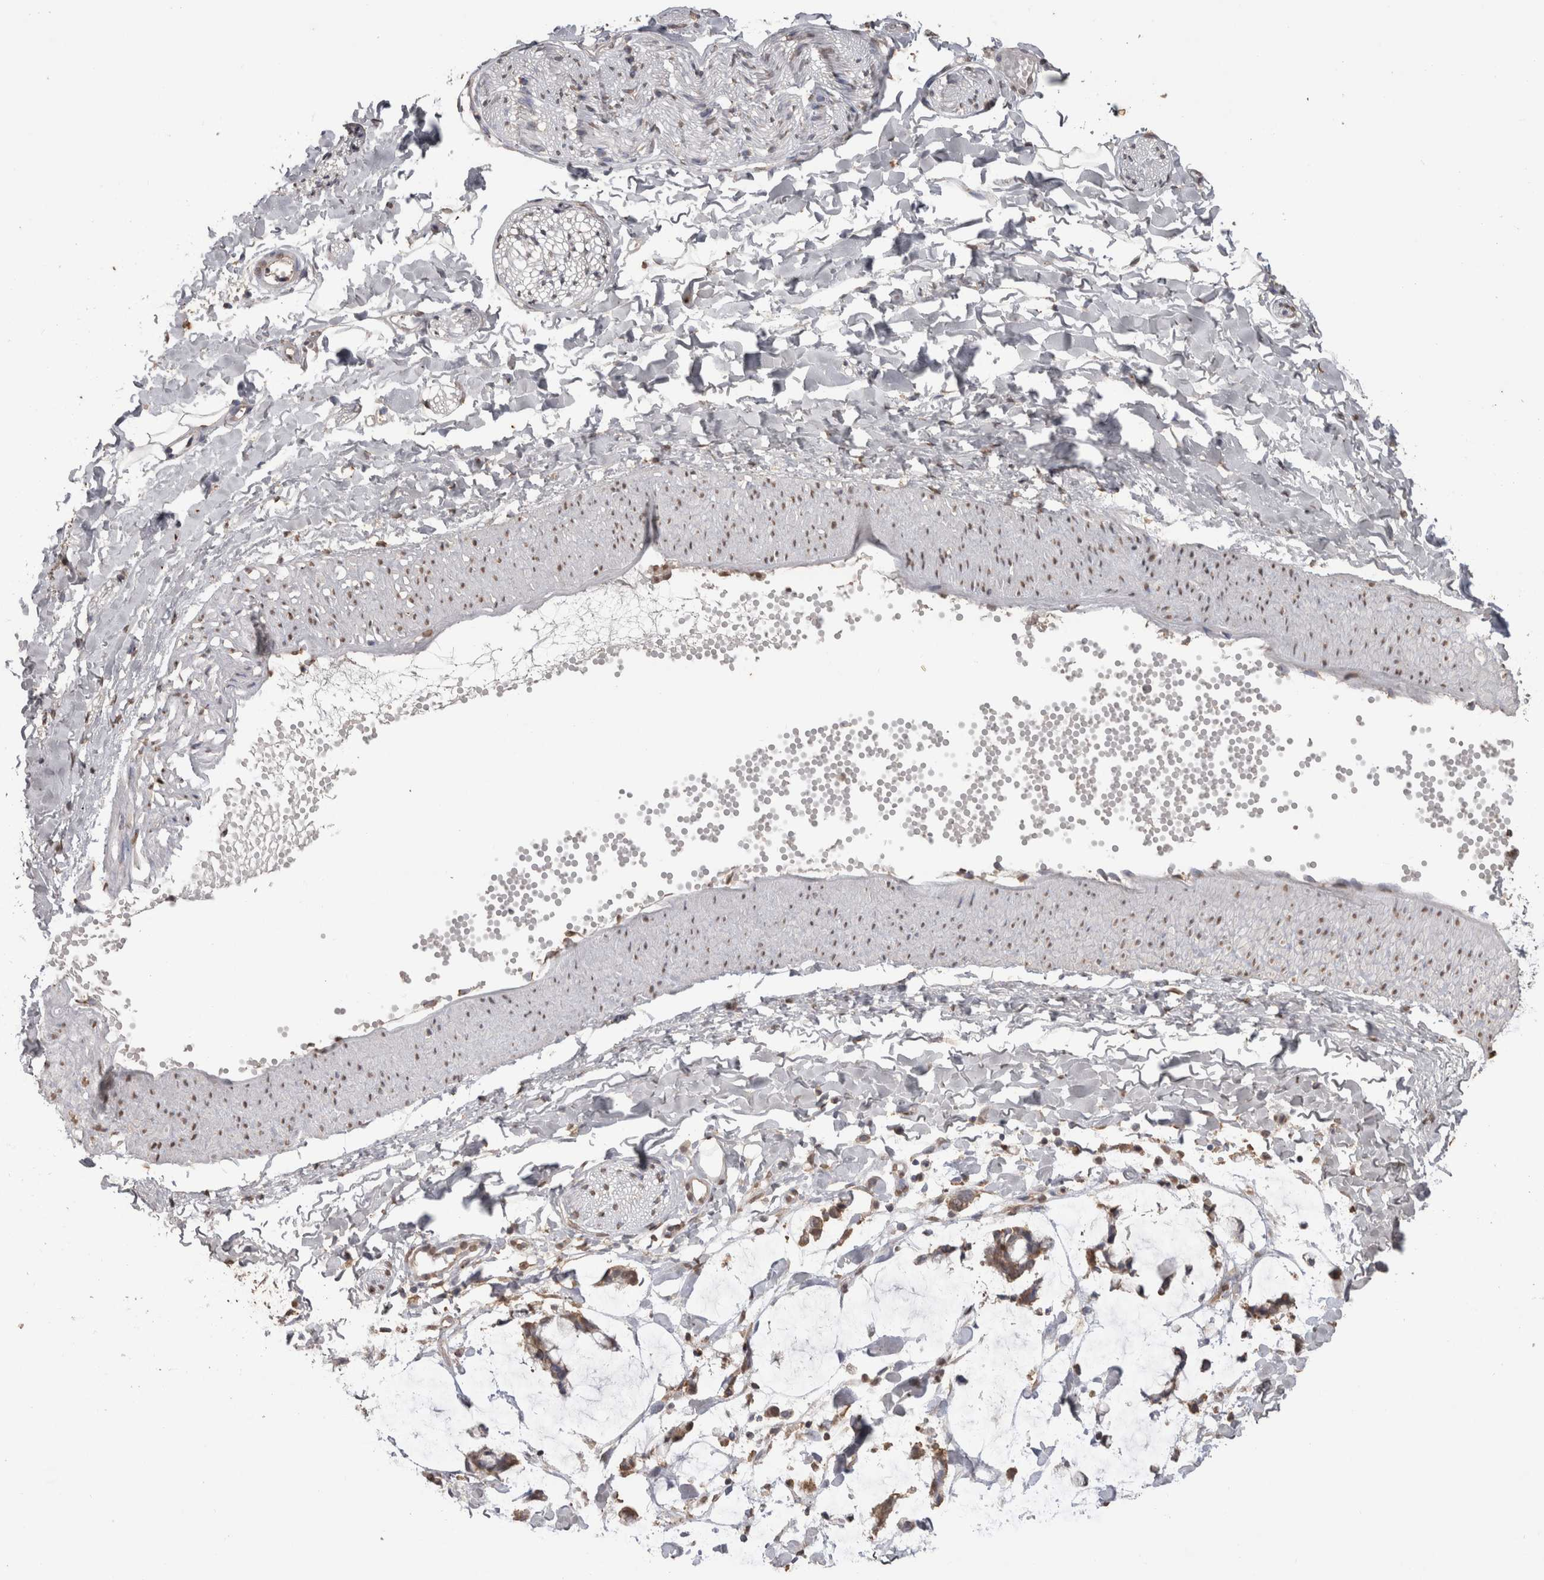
{"staining": {"intensity": "negative", "quantity": "none", "location": "none"}, "tissue": "adipose tissue", "cell_type": "Adipocytes", "image_type": "normal", "snomed": [{"axis": "morphology", "description": "Normal tissue, NOS"}, {"axis": "morphology", "description": "Adenocarcinoma, NOS"}, {"axis": "topography", "description": "Colon"}, {"axis": "topography", "description": "Peripheral nerve tissue"}], "caption": "DAB (3,3'-diaminobenzidine) immunohistochemical staining of normal human adipose tissue demonstrates no significant expression in adipocytes.", "gene": "CRELD2", "patient": {"sex": "male", "age": 14}}